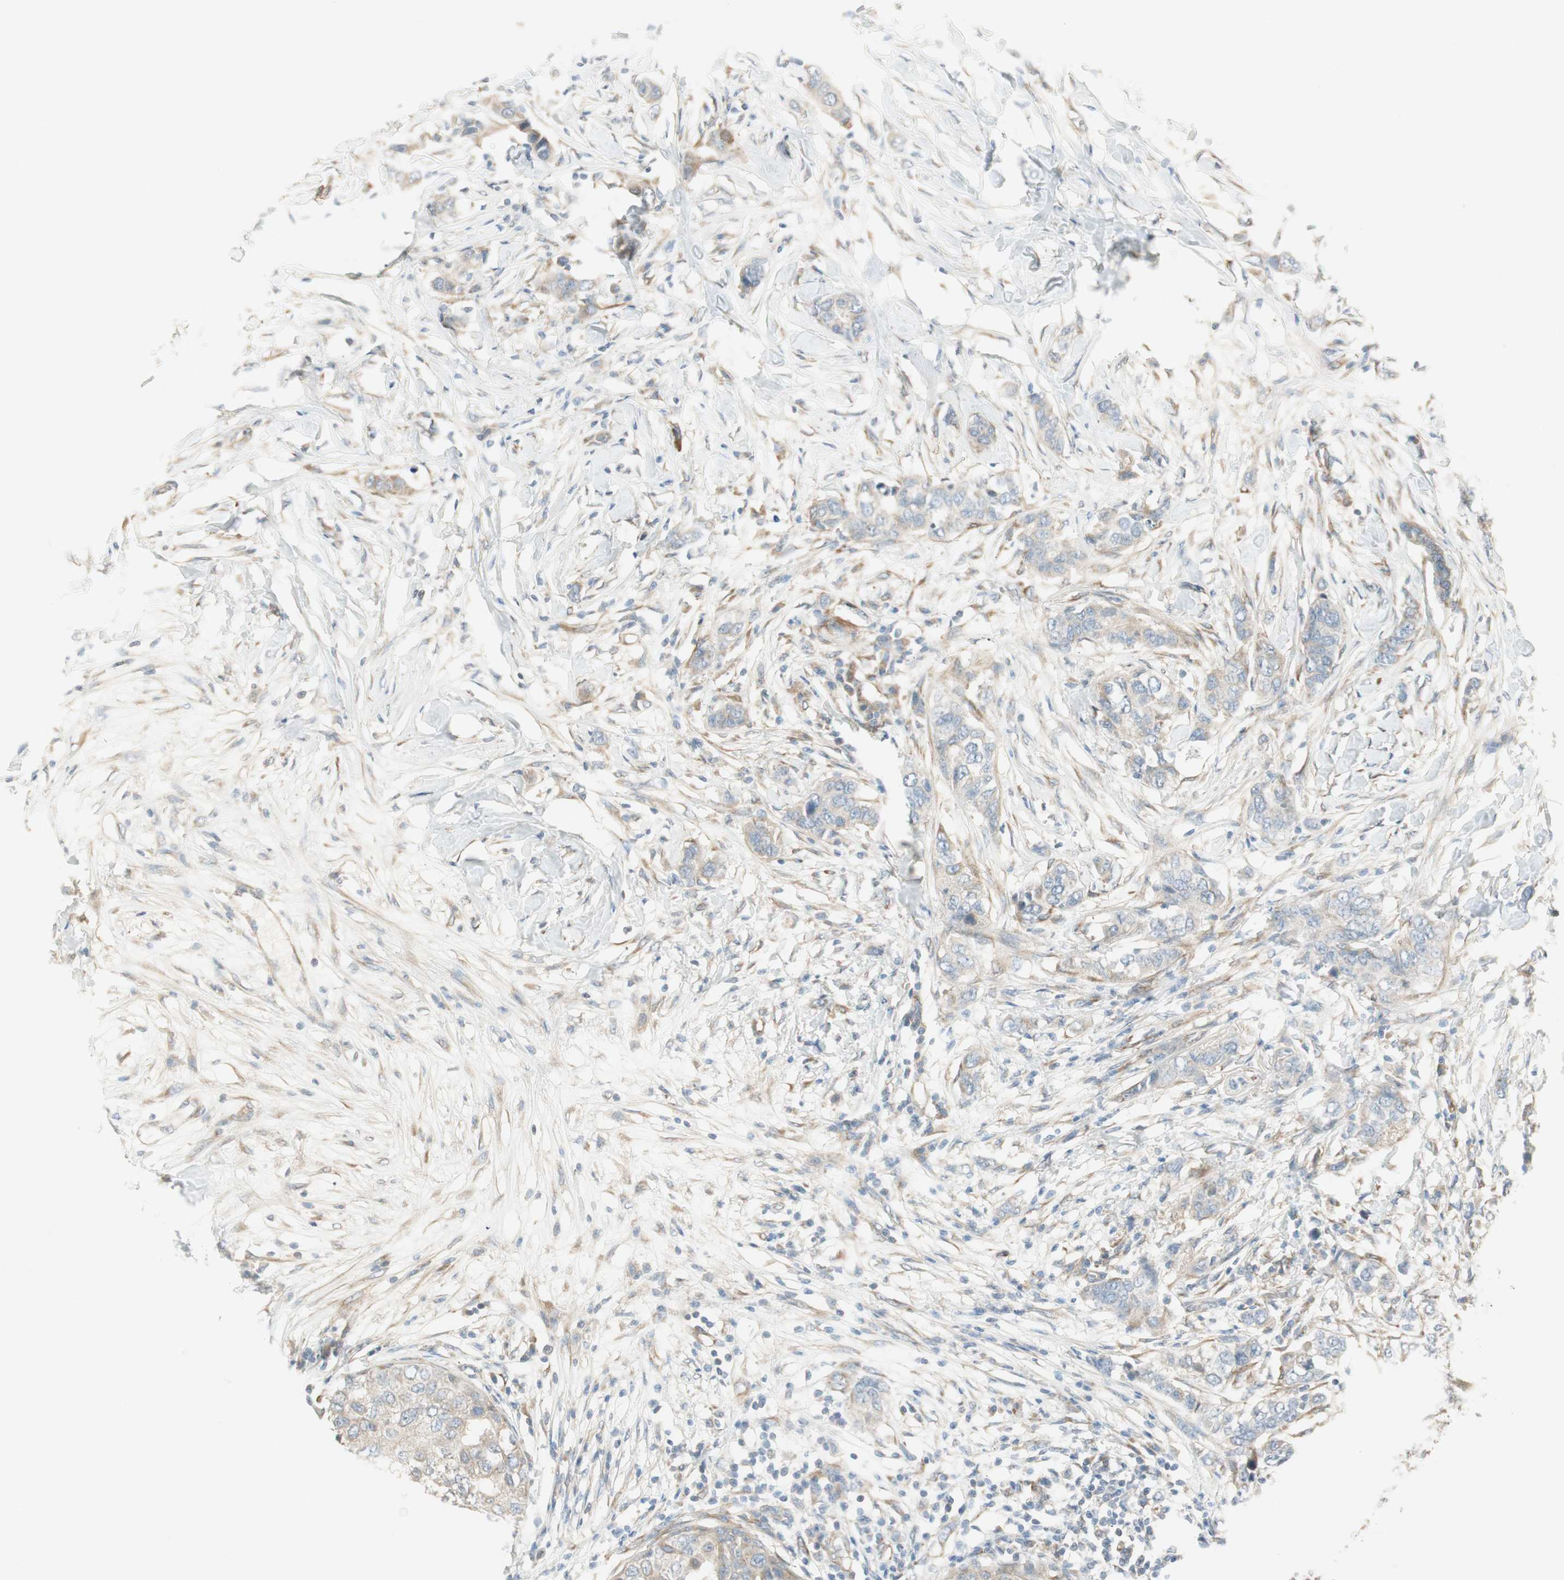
{"staining": {"intensity": "weak", "quantity": "25%-75%", "location": "cytoplasmic/membranous"}, "tissue": "breast cancer", "cell_type": "Tumor cells", "image_type": "cancer", "snomed": [{"axis": "morphology", "description": "Duct carcinoma"}, {"axis": "topography", "description": "Breast"}], "caption": "Immunohistochemistry photomicrograph of human breast cancer (intraductal carcinoma) stained for a protein (brown), which shows low levels of weak cytoplasmic/membranous positivity in approximately 25%-75% of tumor cells.", "gene": "STON1-GTF2A1L", "patient": {"sex": "female", "age": 50}}